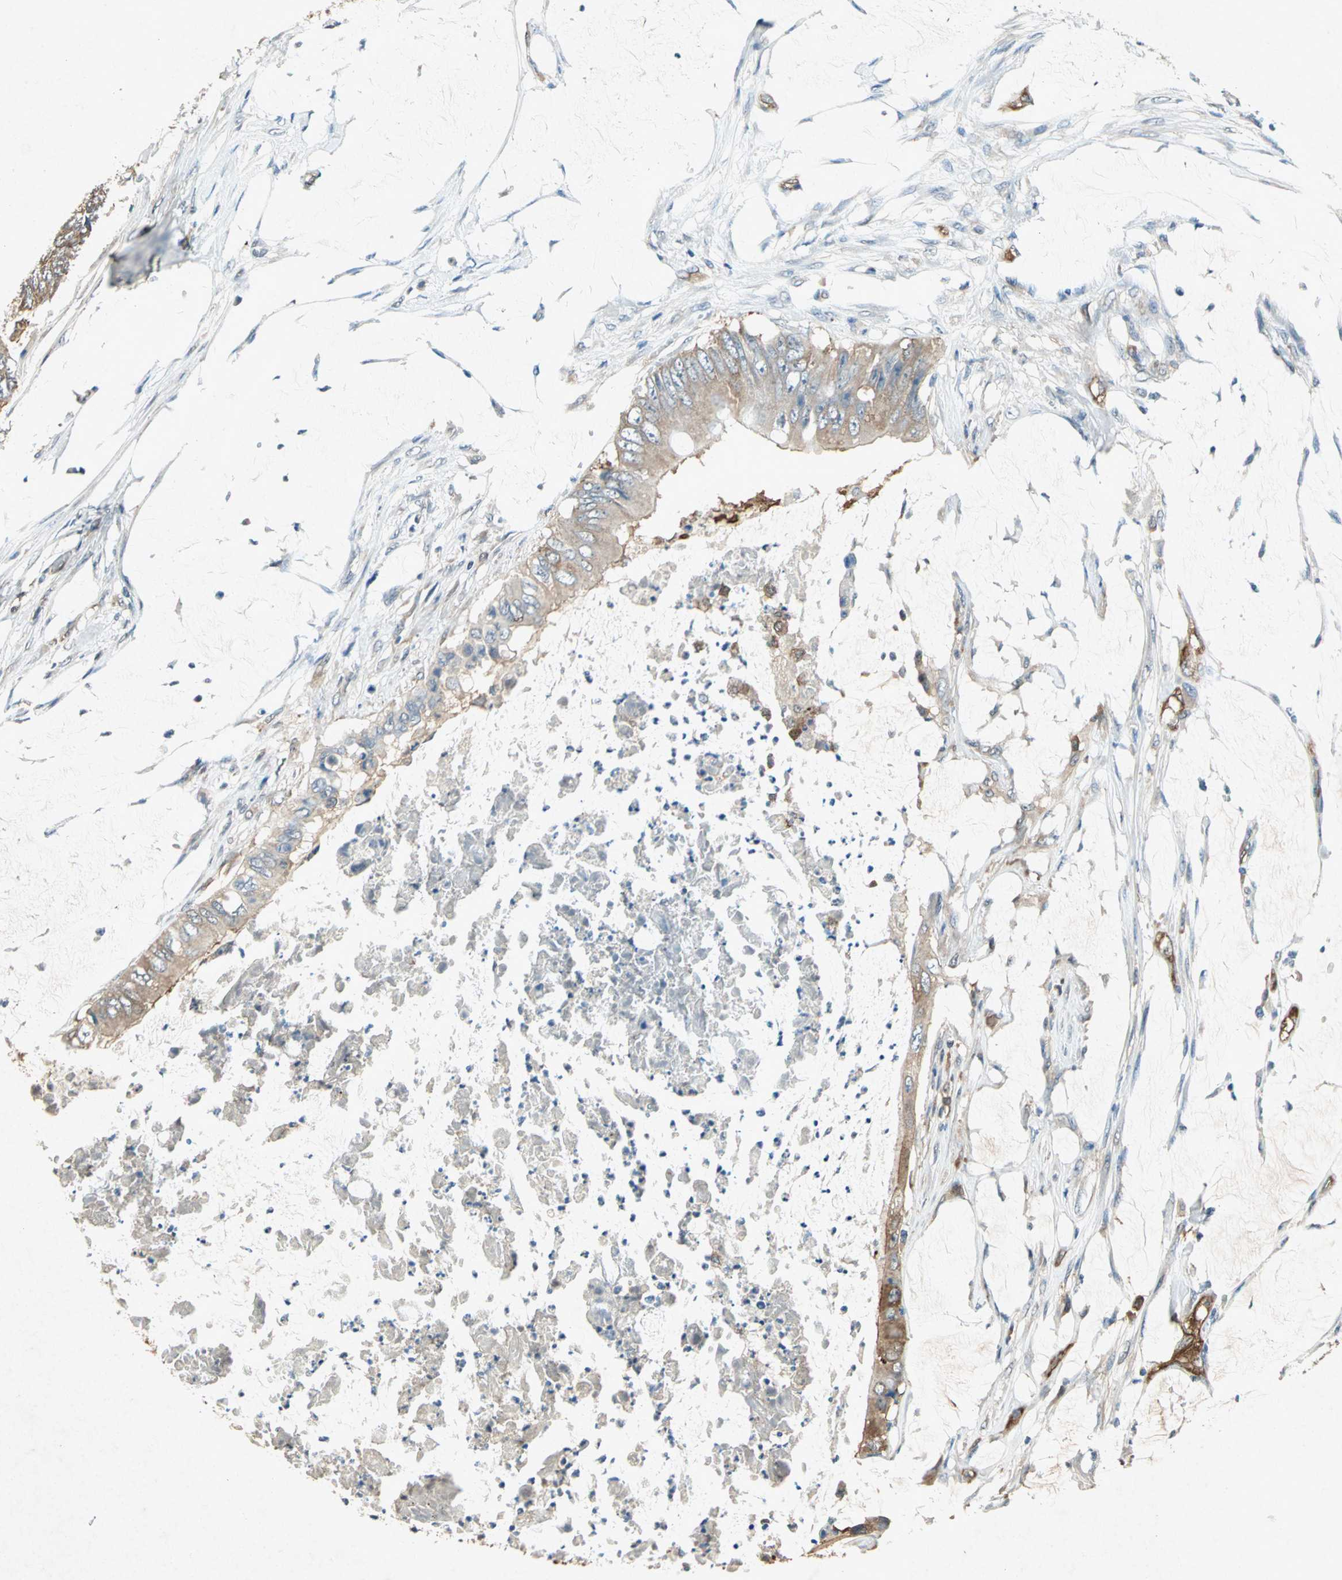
{"staining": {"intensity": "strong", "quantity": ">75%", "location": "cytoplasmic/membranous"}, "tissue": "colorectal cancer", "cell_type": "Tumor cells", "image_type": "cancer", "snomed": [{"axis": "morphology", "description": "Normal tissue, NOS"}, {"axis": "morphology", "description": "Adenocarcinoma, NOS"}, {"axis": "topography", "description": "Rectum"}, {"axis": "topography", "description": "Peripheral nerve tissue"}], "caption": "Human colorectal adenocarcinoma stained with a brown dye demonstrates strong cytoplasmic/membranous positive positivity in approximately >75% of tumor cells.", "gene": "HSP90AB1", "patient": {"sex": "female", "age": 77}}